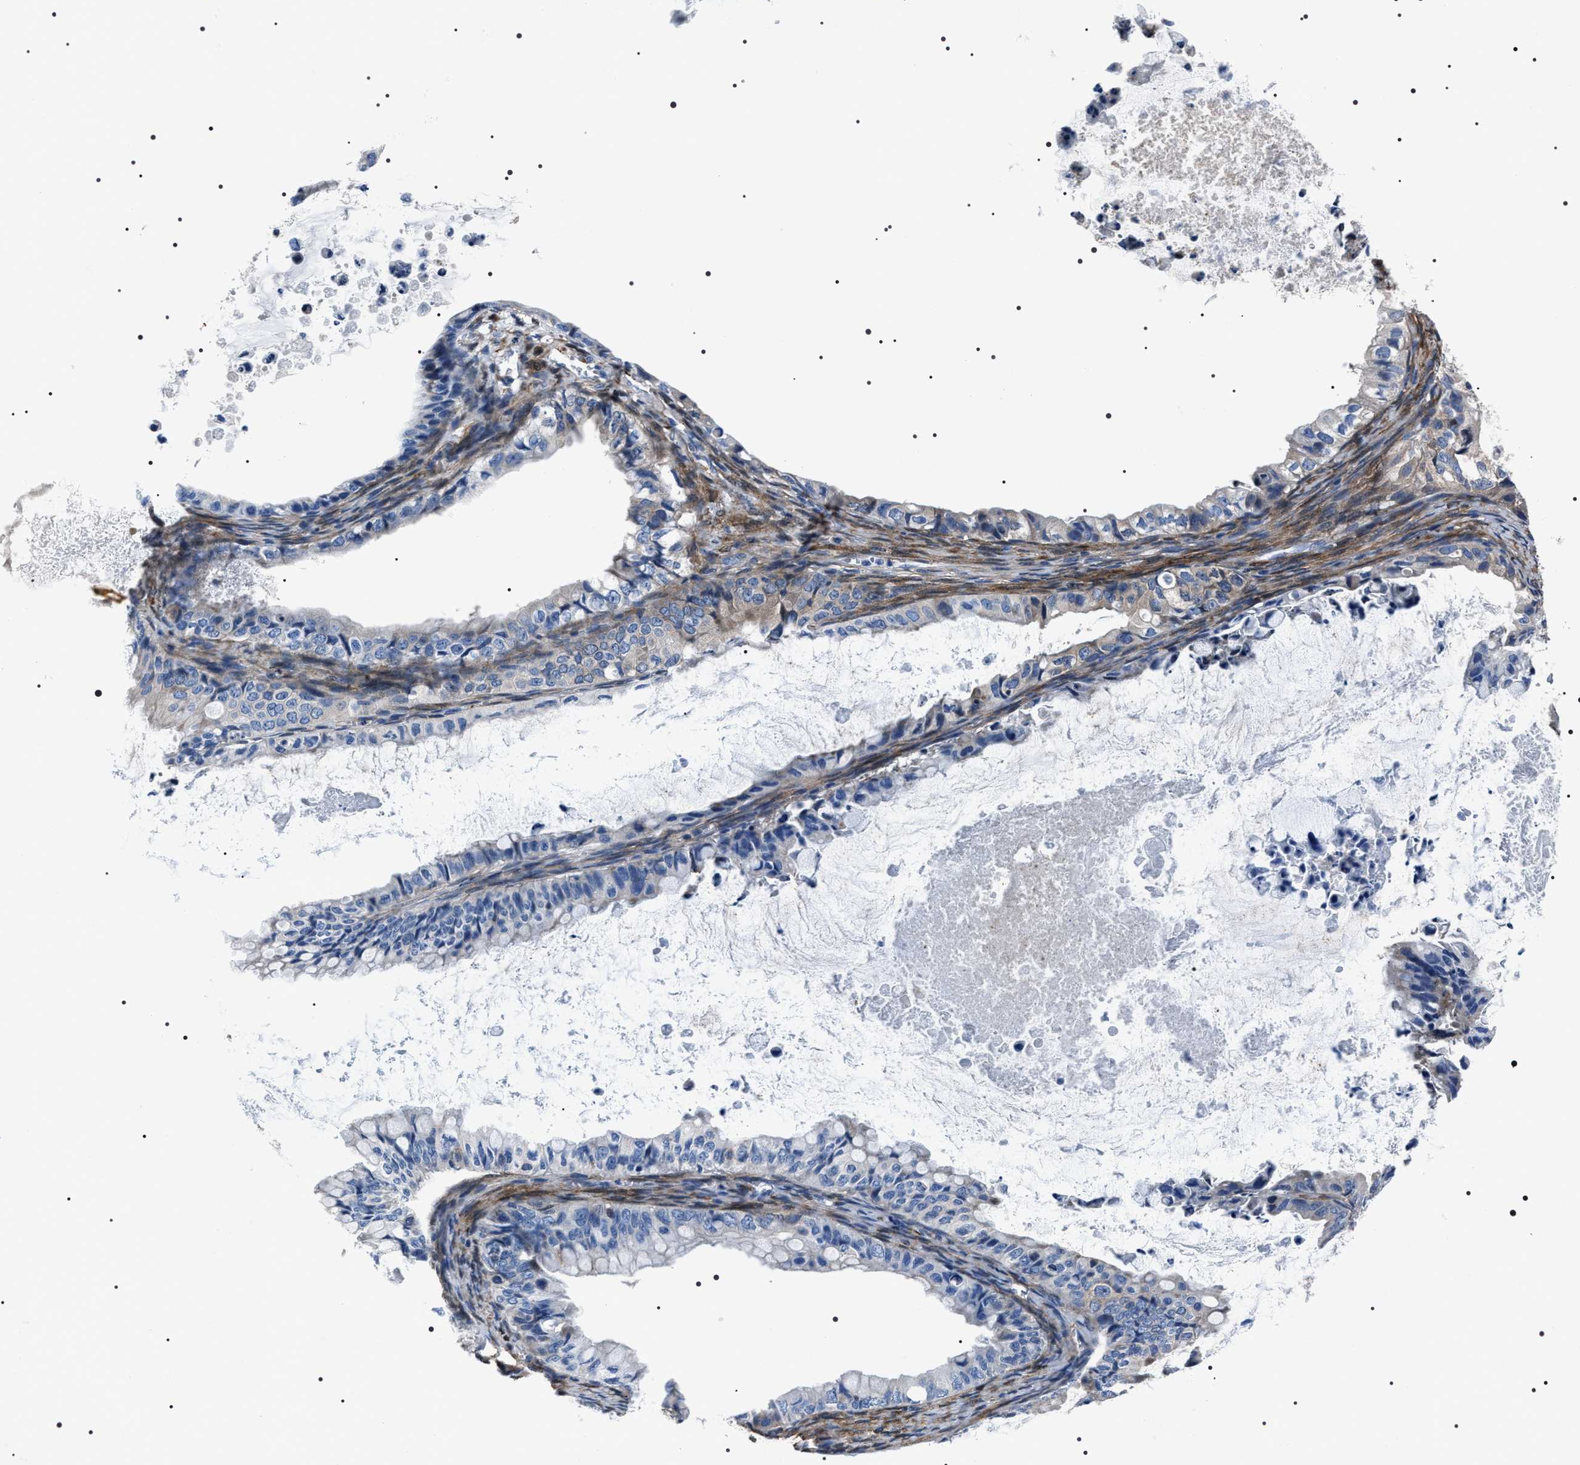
{"staining": {"intensity": "negative", "quantity": "none", "location": "none"}, "tissue": "ovarian cancer", "cell_type": "Tumor cells", "image_type": "cancer", "snomed": [{"axis": "morphology", "description": "Cystadenocarcinoma, mucinous, NOS"}, {"axis": "topography", "description": "Ovary"}], "caption": "Tumor cells are negative for brown protein staining in mucinous cystadenocarcinoma (ovarian).", "gene": "BAG2", "patient": {"sex": "female", "age": 80}}